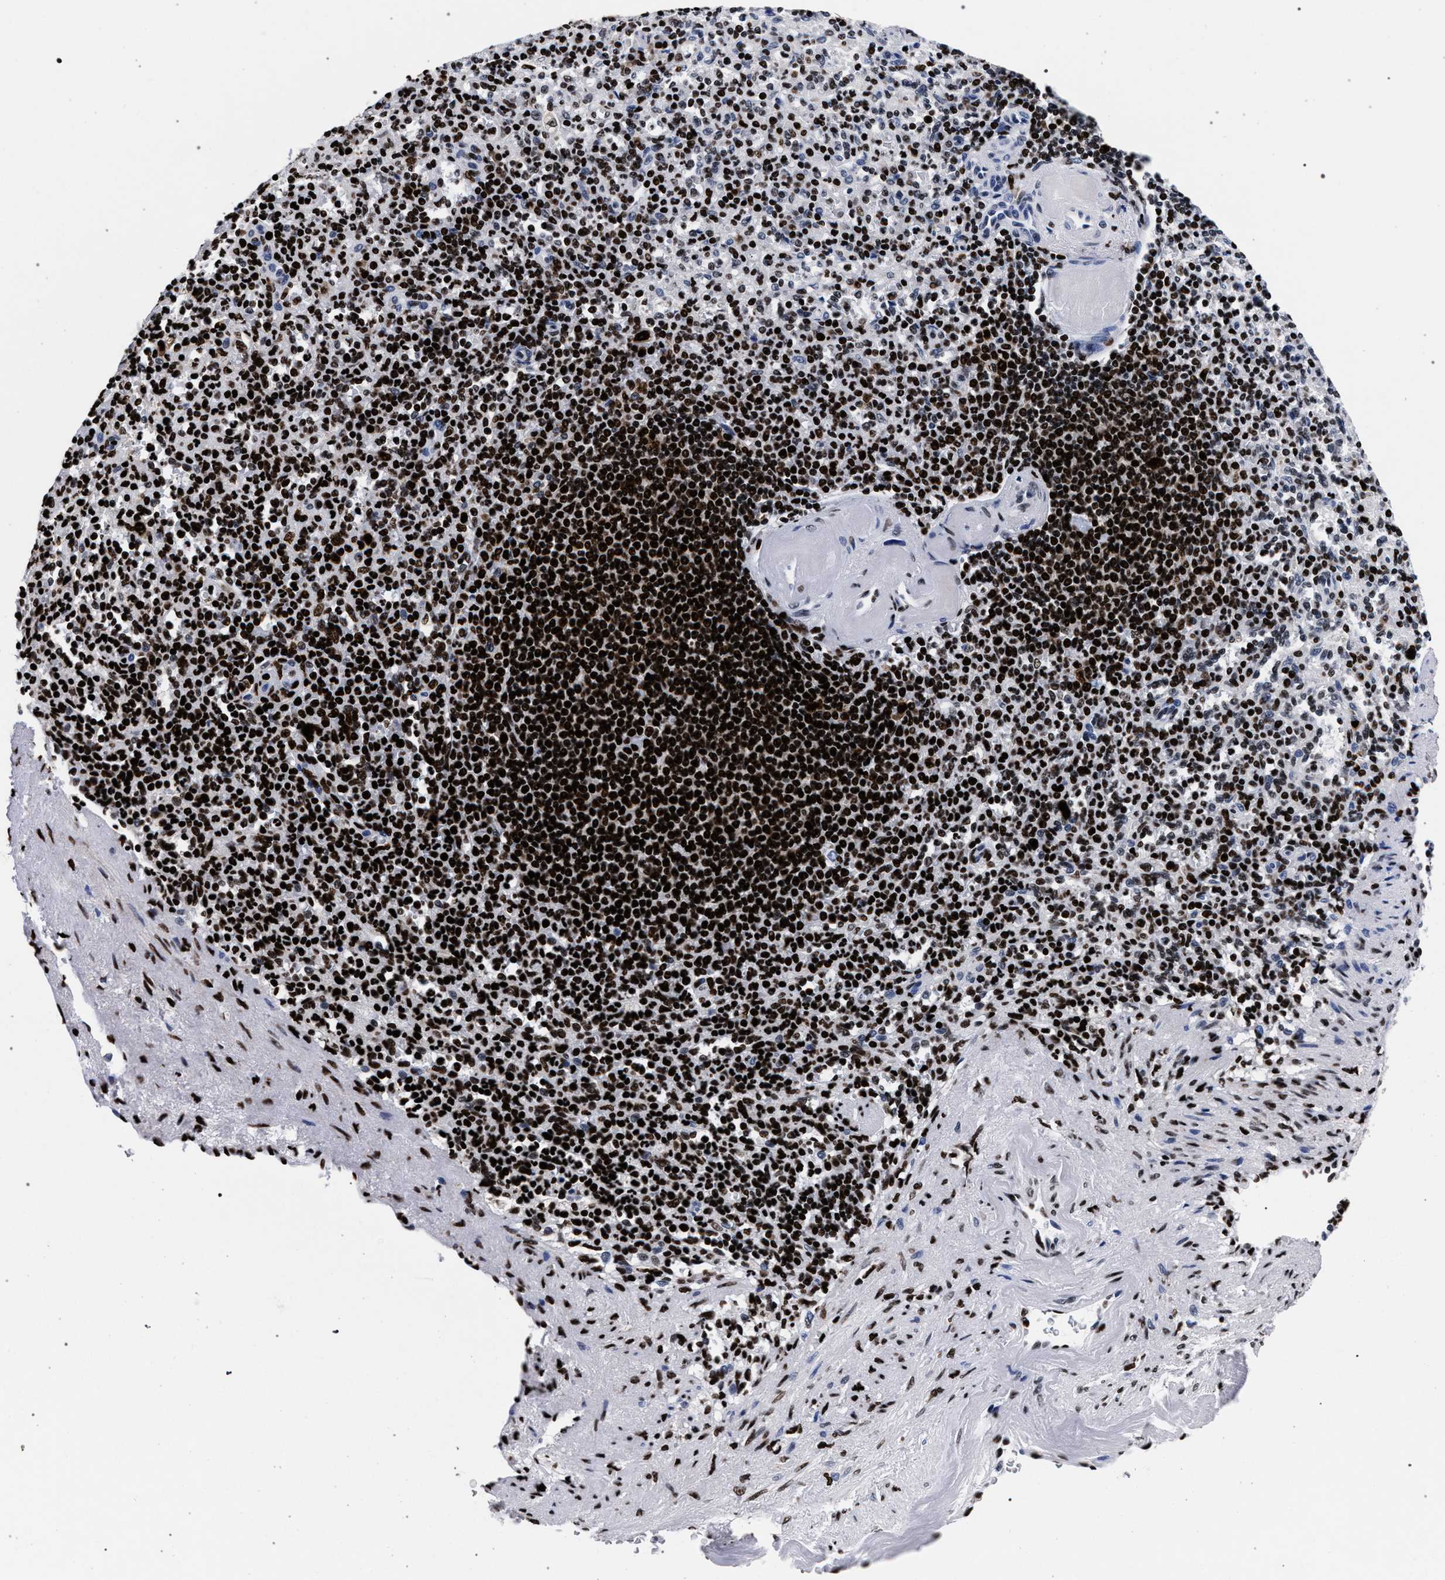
{"staining": {"intensity": "strong", "quantity": "25%-75%", "location": "nuclear"}, "tissue": "spleen", "cell_type": "Cells in red pulp", "image_type": "normal", "snomed": [{"axis": "morphology", "description": "Normal tissue, NOS"}, {"axis": "topography", "description": "Spleen"}], "caption": "Spleen stained with DAB IHC displays high levels of strong nuclear staining in about 25%-75% of cells in red pulp.", "gene": "HNRNPA1", "patient": {"sex": "female", "age": 74}}